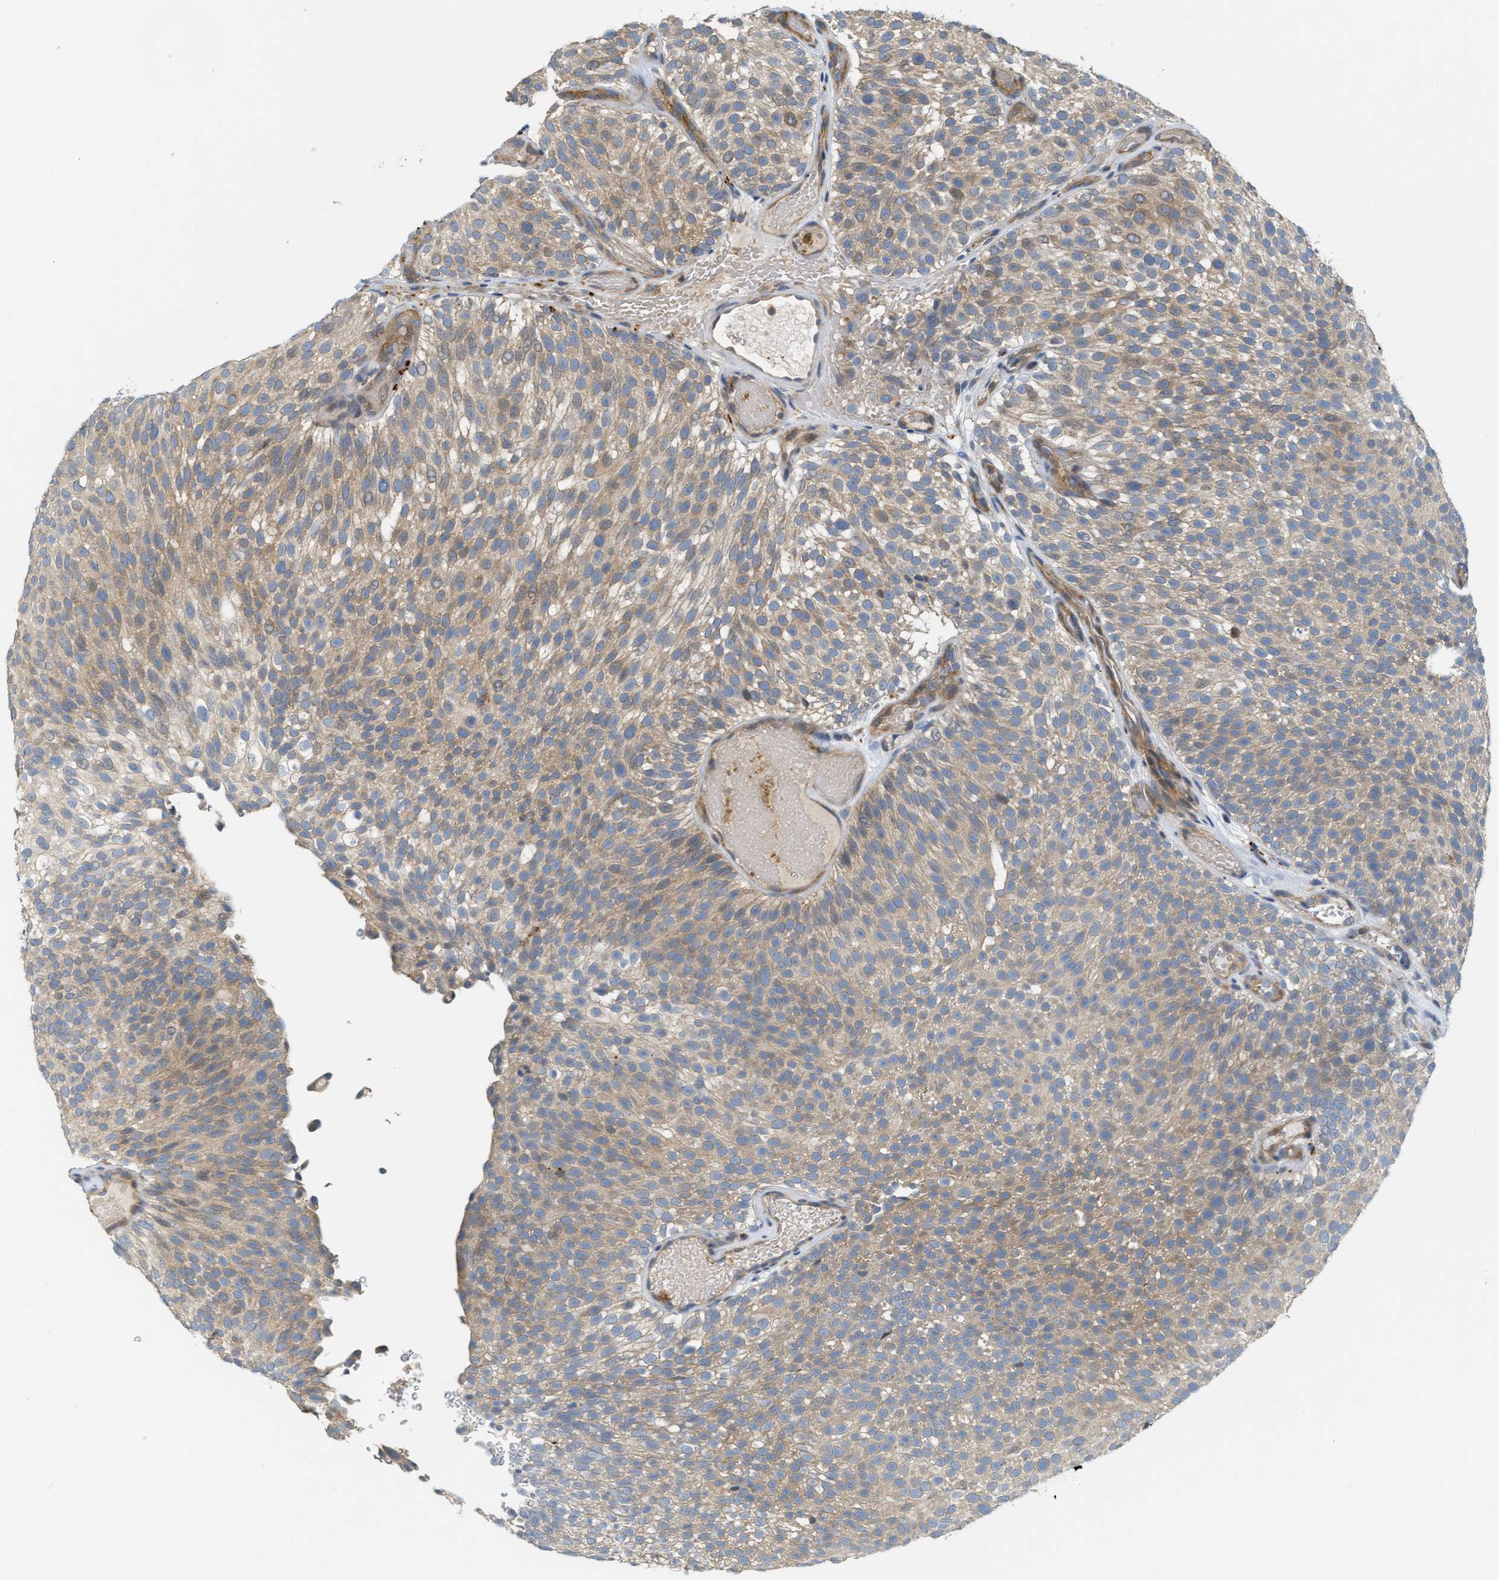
{"staining": {"intensity": "moderate", "quantity": ">75%", "location": "cytoplasmic/membranous"}, "tissue": "urothelial cancer", "cell_type": "Tumor cells", "image_type": "cancer", "snomed": [{"axis": "morphology", "description": "Urothelial carcinoma, Low grade"}, {"axis": "topography", "description": "Urinary bladder"}], "caption": "The image shows a brown stain indicating the presence of a protein in the cytoplasmic/membranous of tumor cells in urothelial carcinoma (low-grade). (brown staining indicates protein expression, while blue staining denotes nuclei).", "gene": "KLHDC10", "patient": {"sex": "male", "age": 78}}